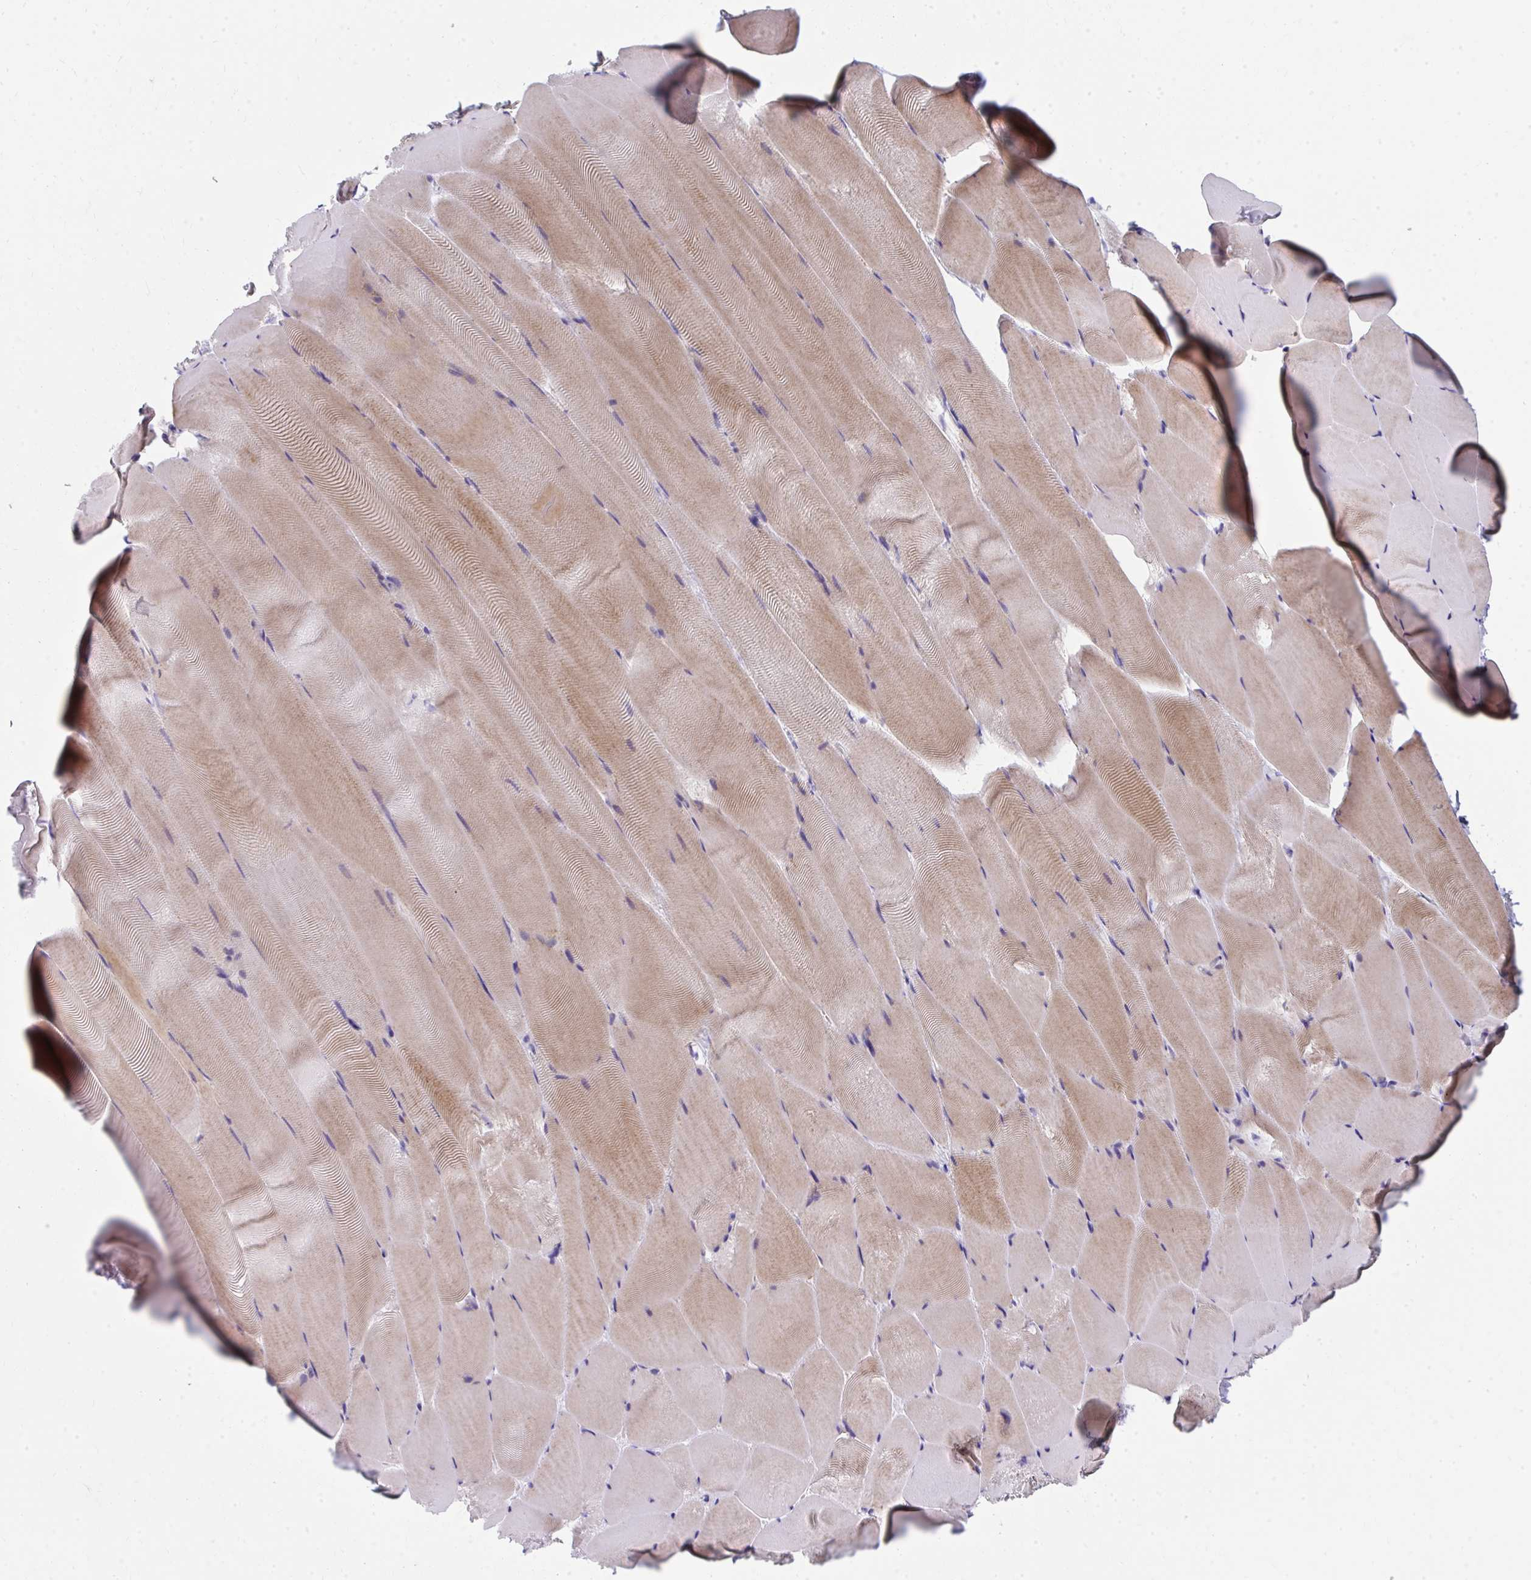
{"staining": {"intensity": "moderate", "quantity": "25%-75%", "location": "cytoplasmic/membranous"}, "tissue": "skeletal muscle", "cell_type": "Myocytes", "image_type": "normal", "snomed": [{"axis": "morphology", "description": "Normal tissue, NOS"}, {"axis": "topography", "description": "Skeletal muscle"}], "caption": "Protein staining of unremarkable skeletal muscle exhibits moderate cytoplasmic/membranous positivity in about 25%-75% of myocytes.", "gene": "IL37", "patient": {"sex": "female", "age": 64}}